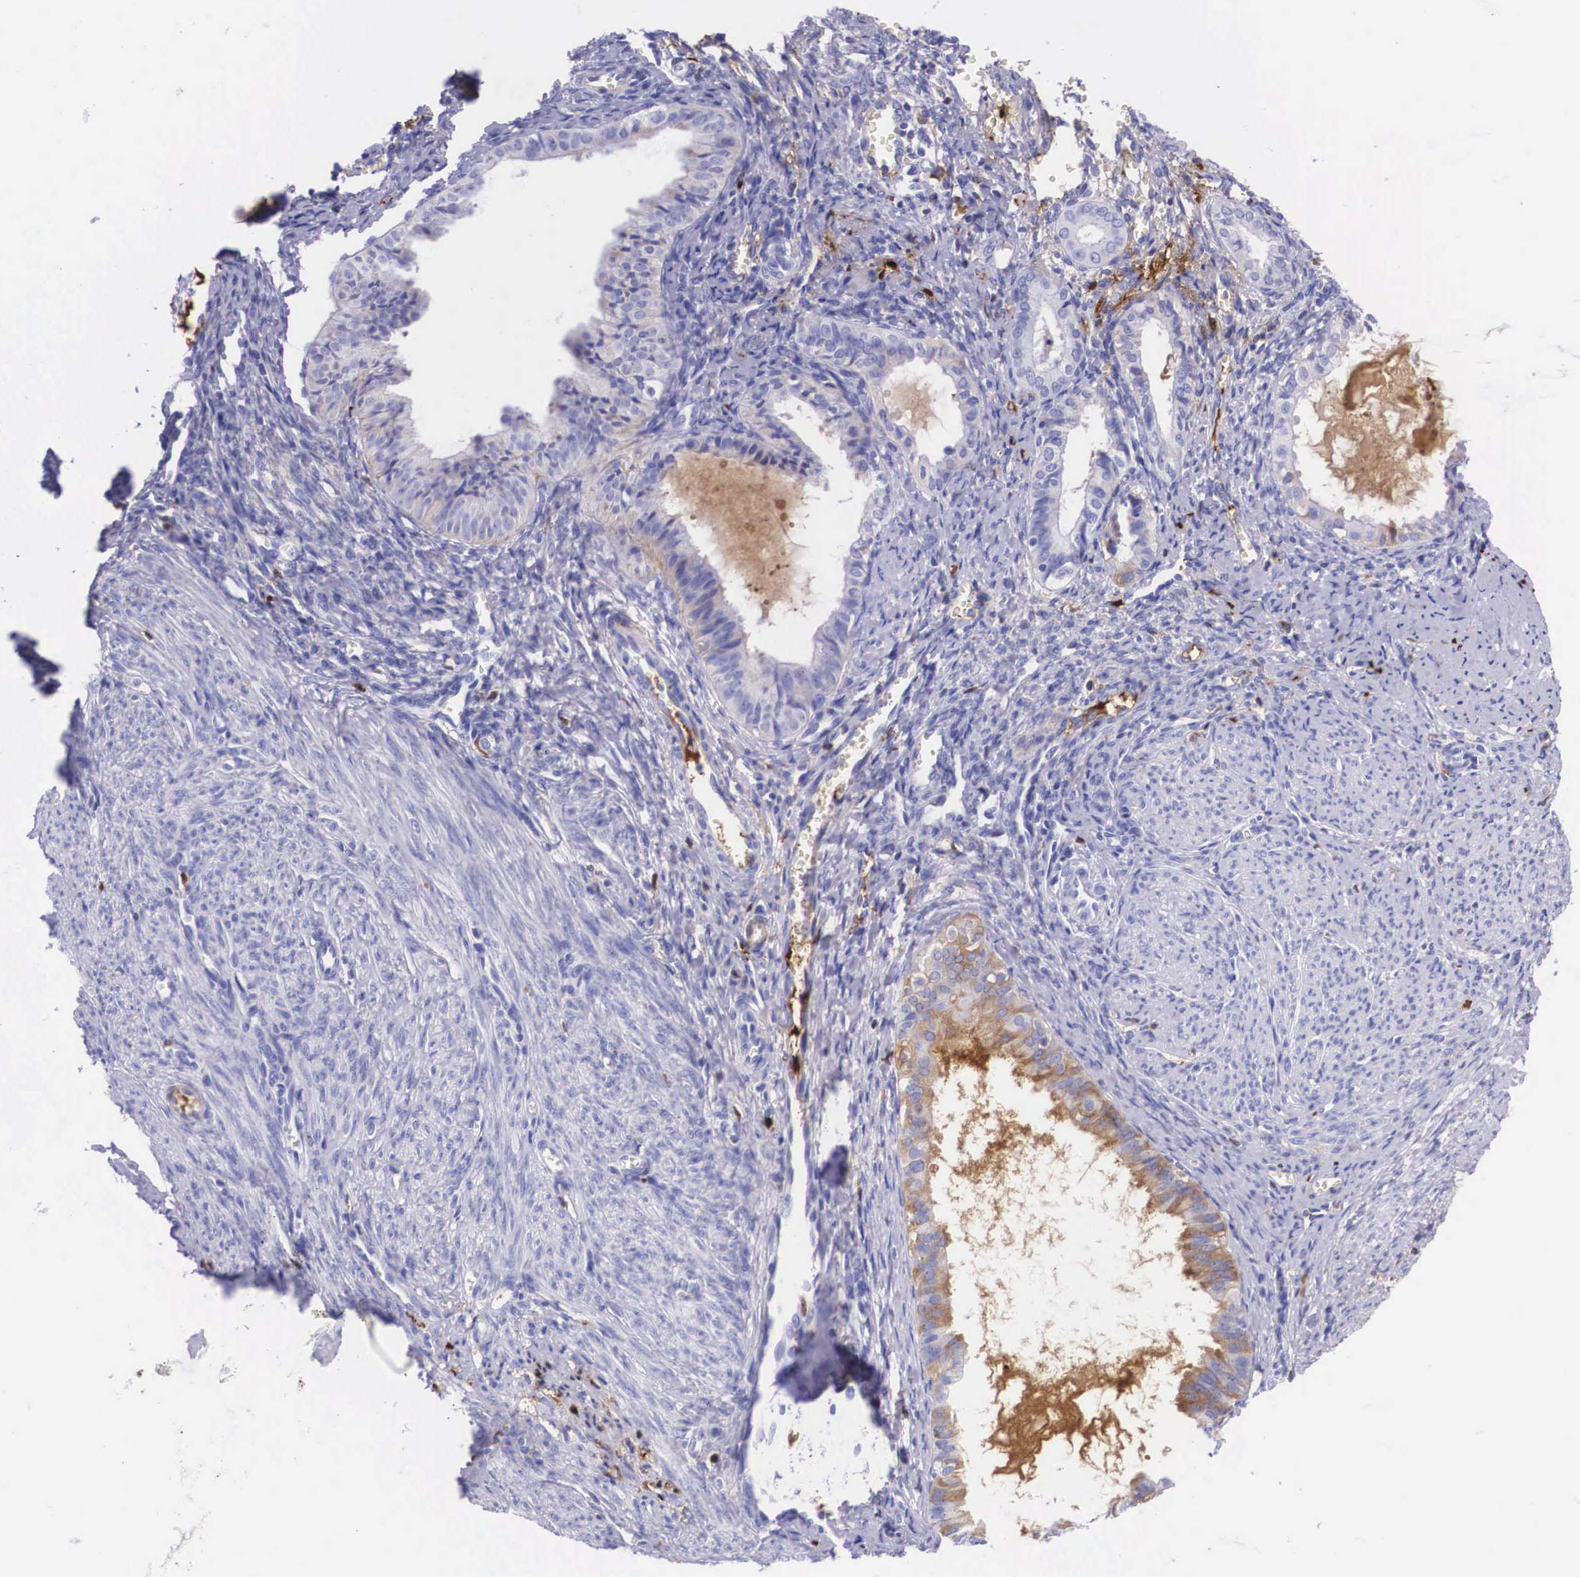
{"staining": {"intensity": "negative", "quantity": "none", "location": "none"}, "tissue": "endometrial cancer", "cell_type": "Tumor cells", "image_type": "cancer", "snomed": [{"axis": "morphology", "description": "Adenocarcinoma, NOS"}, {"axis": "topography", "description": "Endometrium"}], "caption": "Tumor cells show no significant protein positivity in endometrial cancer. Brightfield microscopy of immunohistochemistry (IHC) stained with DAB (3,3'-diaminobenzidine) (brown) and hematoxylin (blue), captured at high magnification.", "gene": "PLG", "patient": {"sex": "female", "age": 75}}